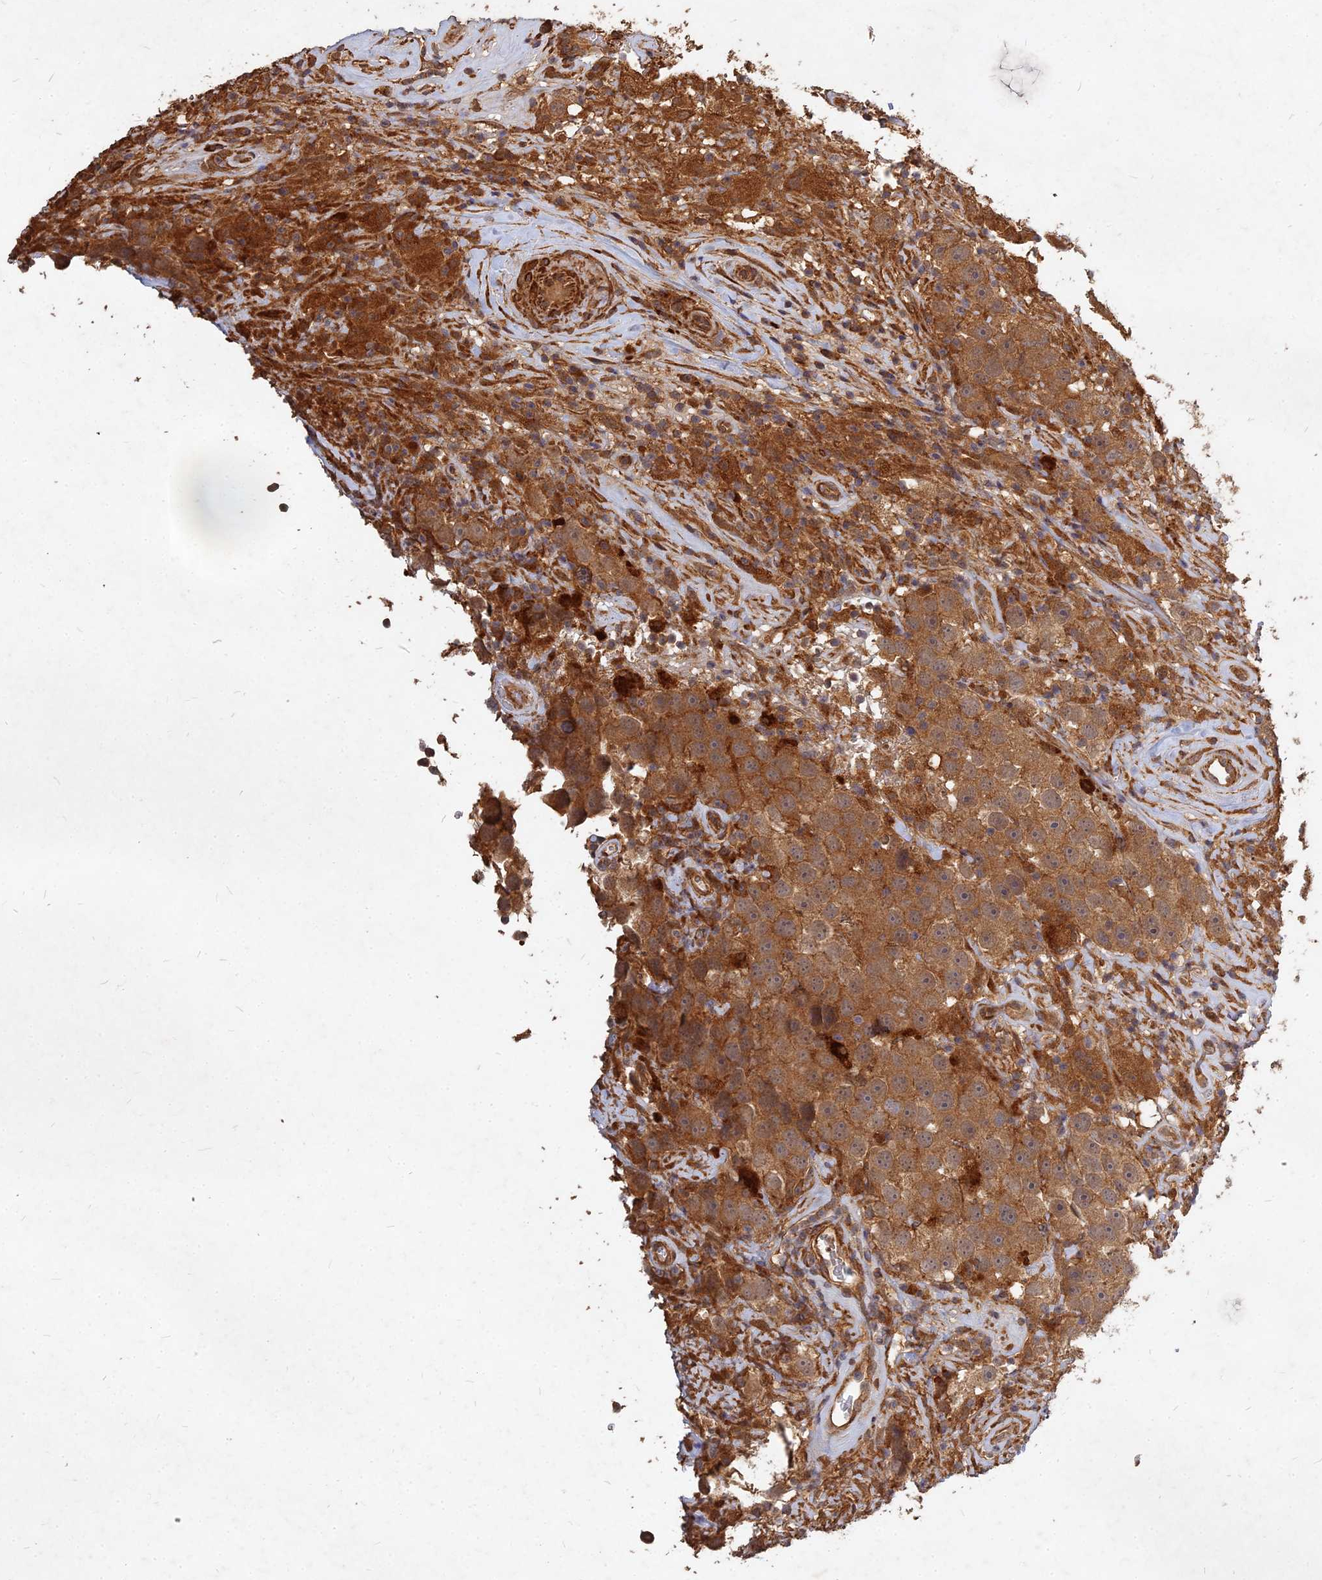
{"staining": {"intensity": "moderate", "quantity": ">75%", "location": "cytoplasmic/membranous"}, "tissue": "testis cancer", "cell_type": "Tumor cells", "image_type": "cancer", "snomed": [{"axis": "morphology", "description": "Seminoma, NOS"}, {"axis": "topography", "description": "Testis"}], "caption": "Protein analysis of testis cancer (seminoma) tissue demonstrates moderate cytoplasmic/membranous positivity in approximately >75% of tumor cells. Using DAB (brown) and hematoxylin (blue) stains, captured at high magnification using brightfield microscopy.", "gene": "UBE2W", "patient": {"sex": "male", "age": 49}}